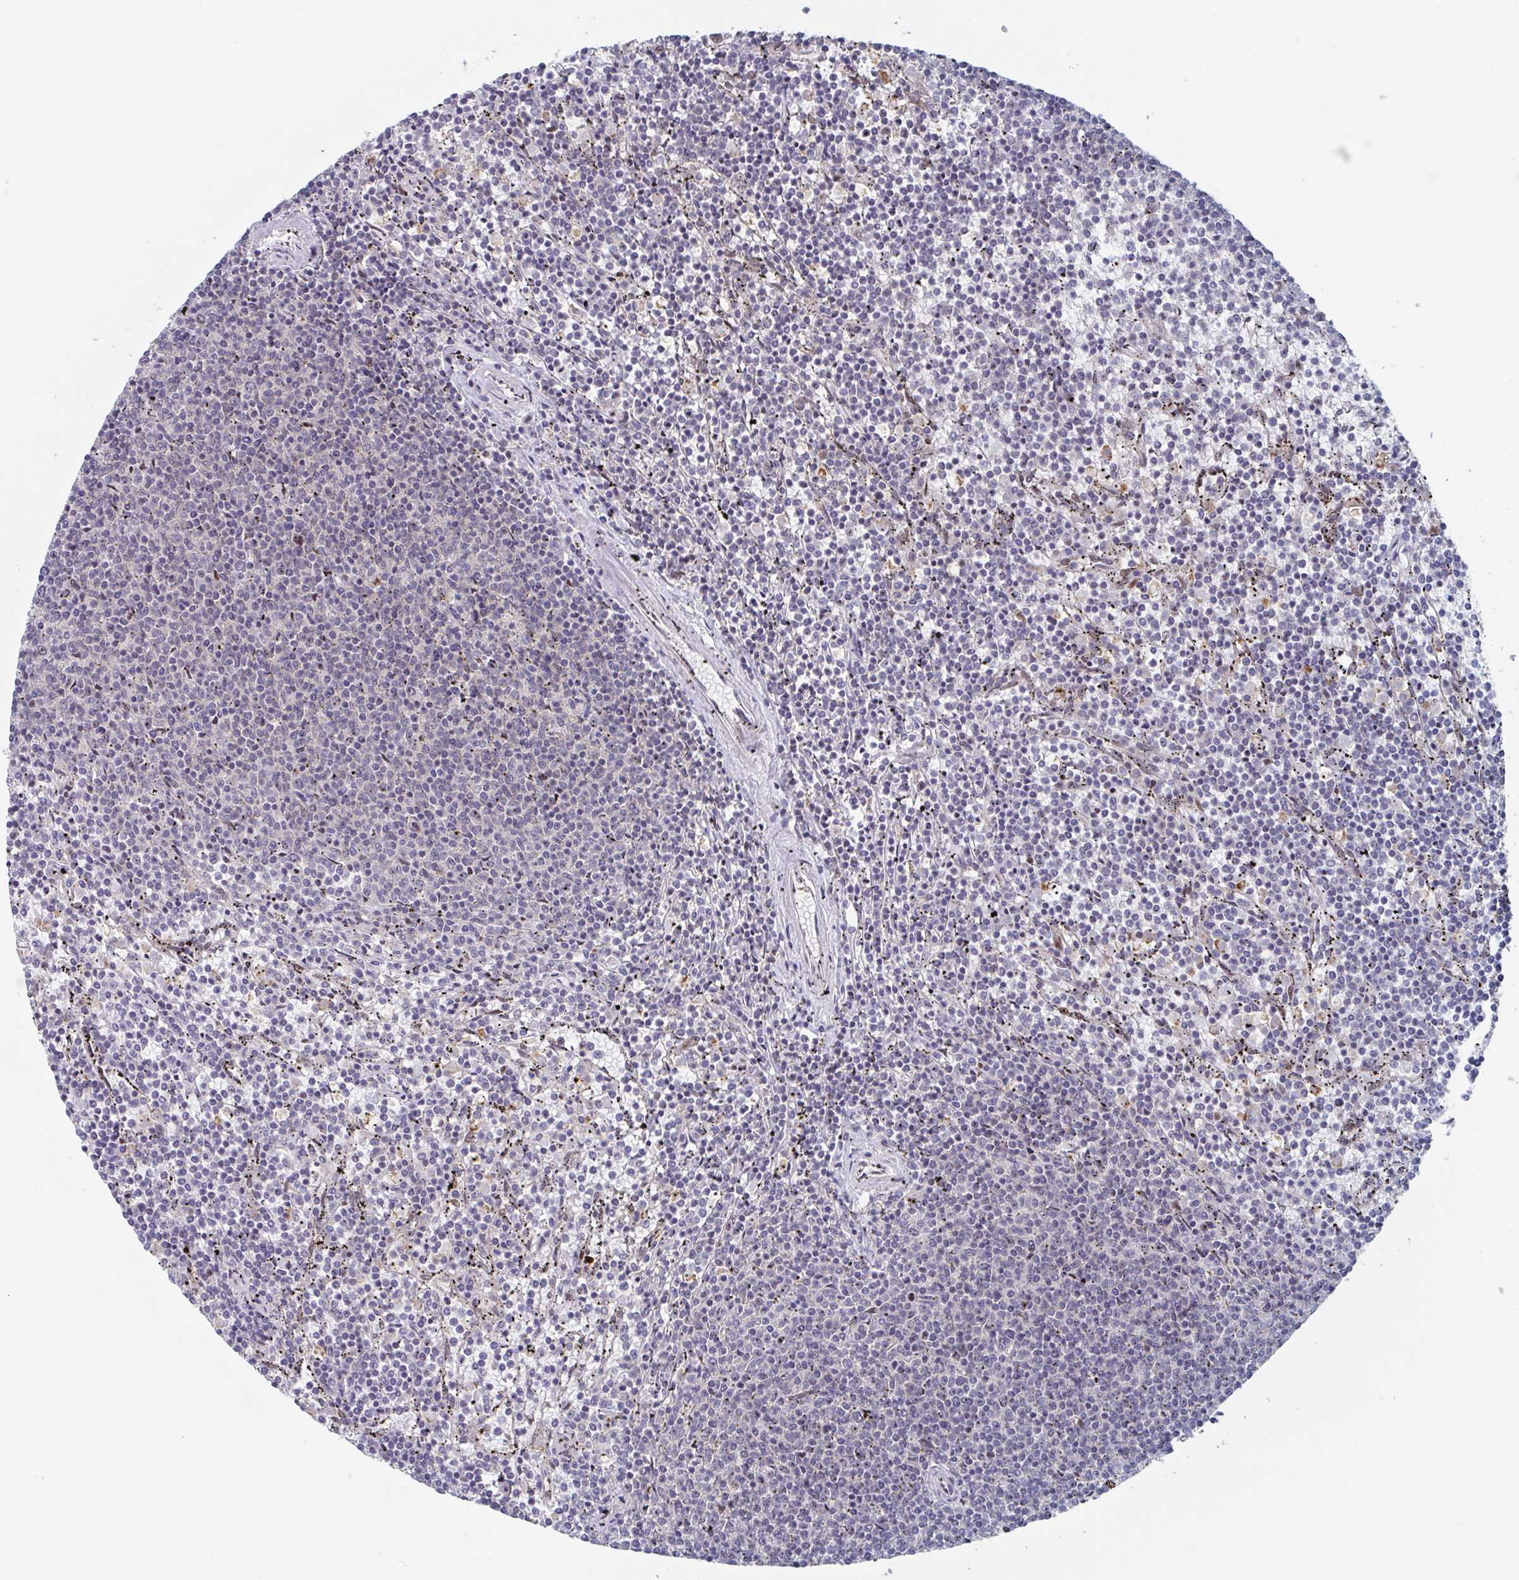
{"staining": {"intensity": "negative", "quantity": "none", "location": "none"}, "tissue": "lymphoma", "cell_type": "Tumor cells", "image_type": "cancer", "snomed": [{"axis": "morphology", "description": "Malignant lymphoma, non-Hodgkin's type, Low grade"}, {"axis": "topography", "description": "Spleen"}], "caption": "High power microscopy photomicrograph of an immunohistochemistry histopathology image of lymphoma, revealing no significant staining in tumor cells.", "gene": "RNF212", "patient": {"sex": "female", "age": 50}}